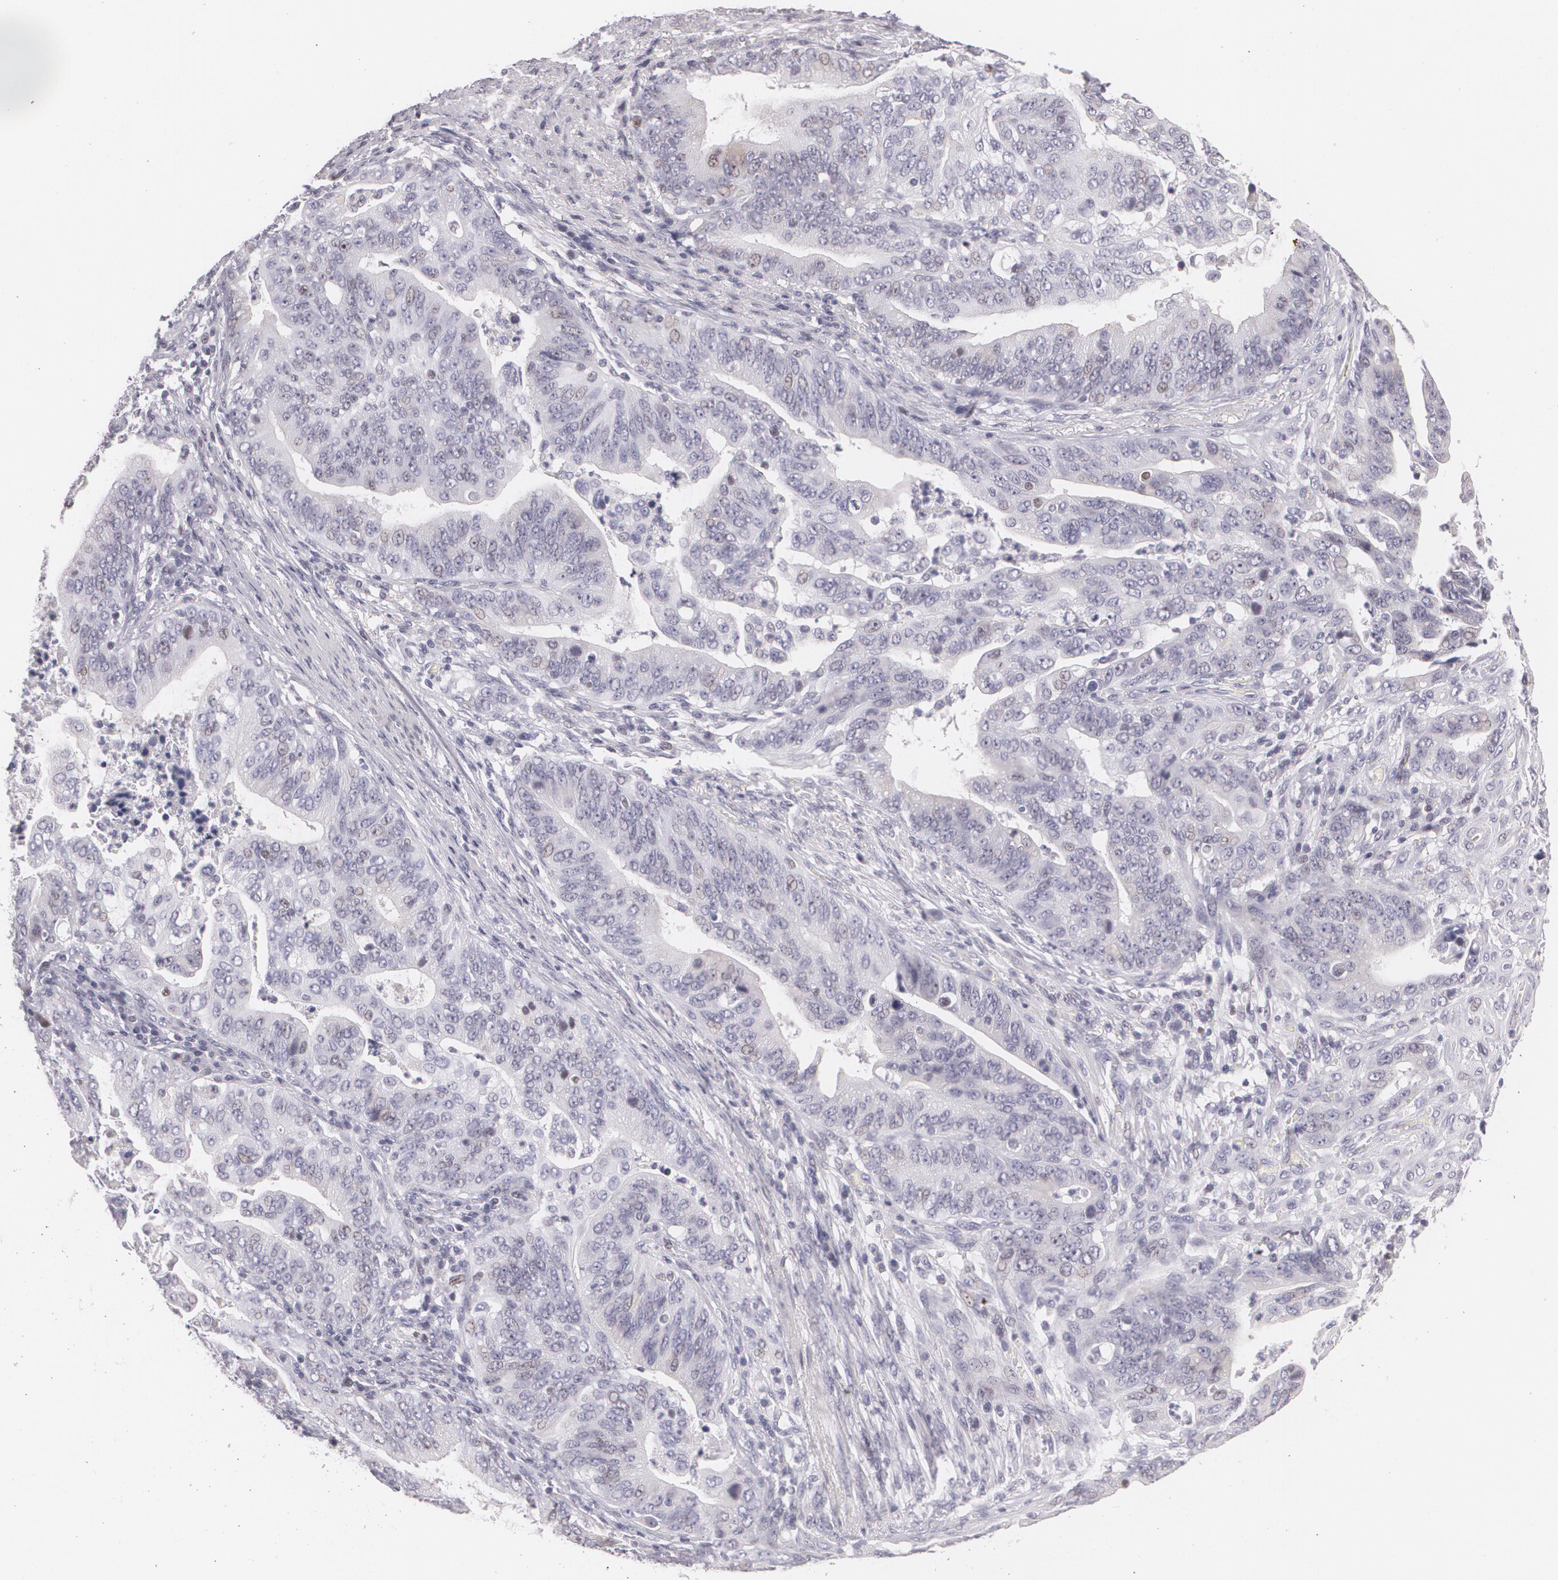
{"staining": {"intensity": "negative", "quantity": "none", "location": "none"}, "tissue": "stomach cancer", "cell_type": "Tumor cells", "image_type": "cancer", "snomed": [{"axis": "morphology", "description": "Adenocarcinoma, NOS"}, {"axis": "topography", "description": "Stomach, upper"}], "caption": "Human stomach cancer (adenocarcinoma) stained for a protein using IHC reveals no staining in tumor cells.", "gene": "ZBTB16", "patient": {"sex": "female", "age": 50}}